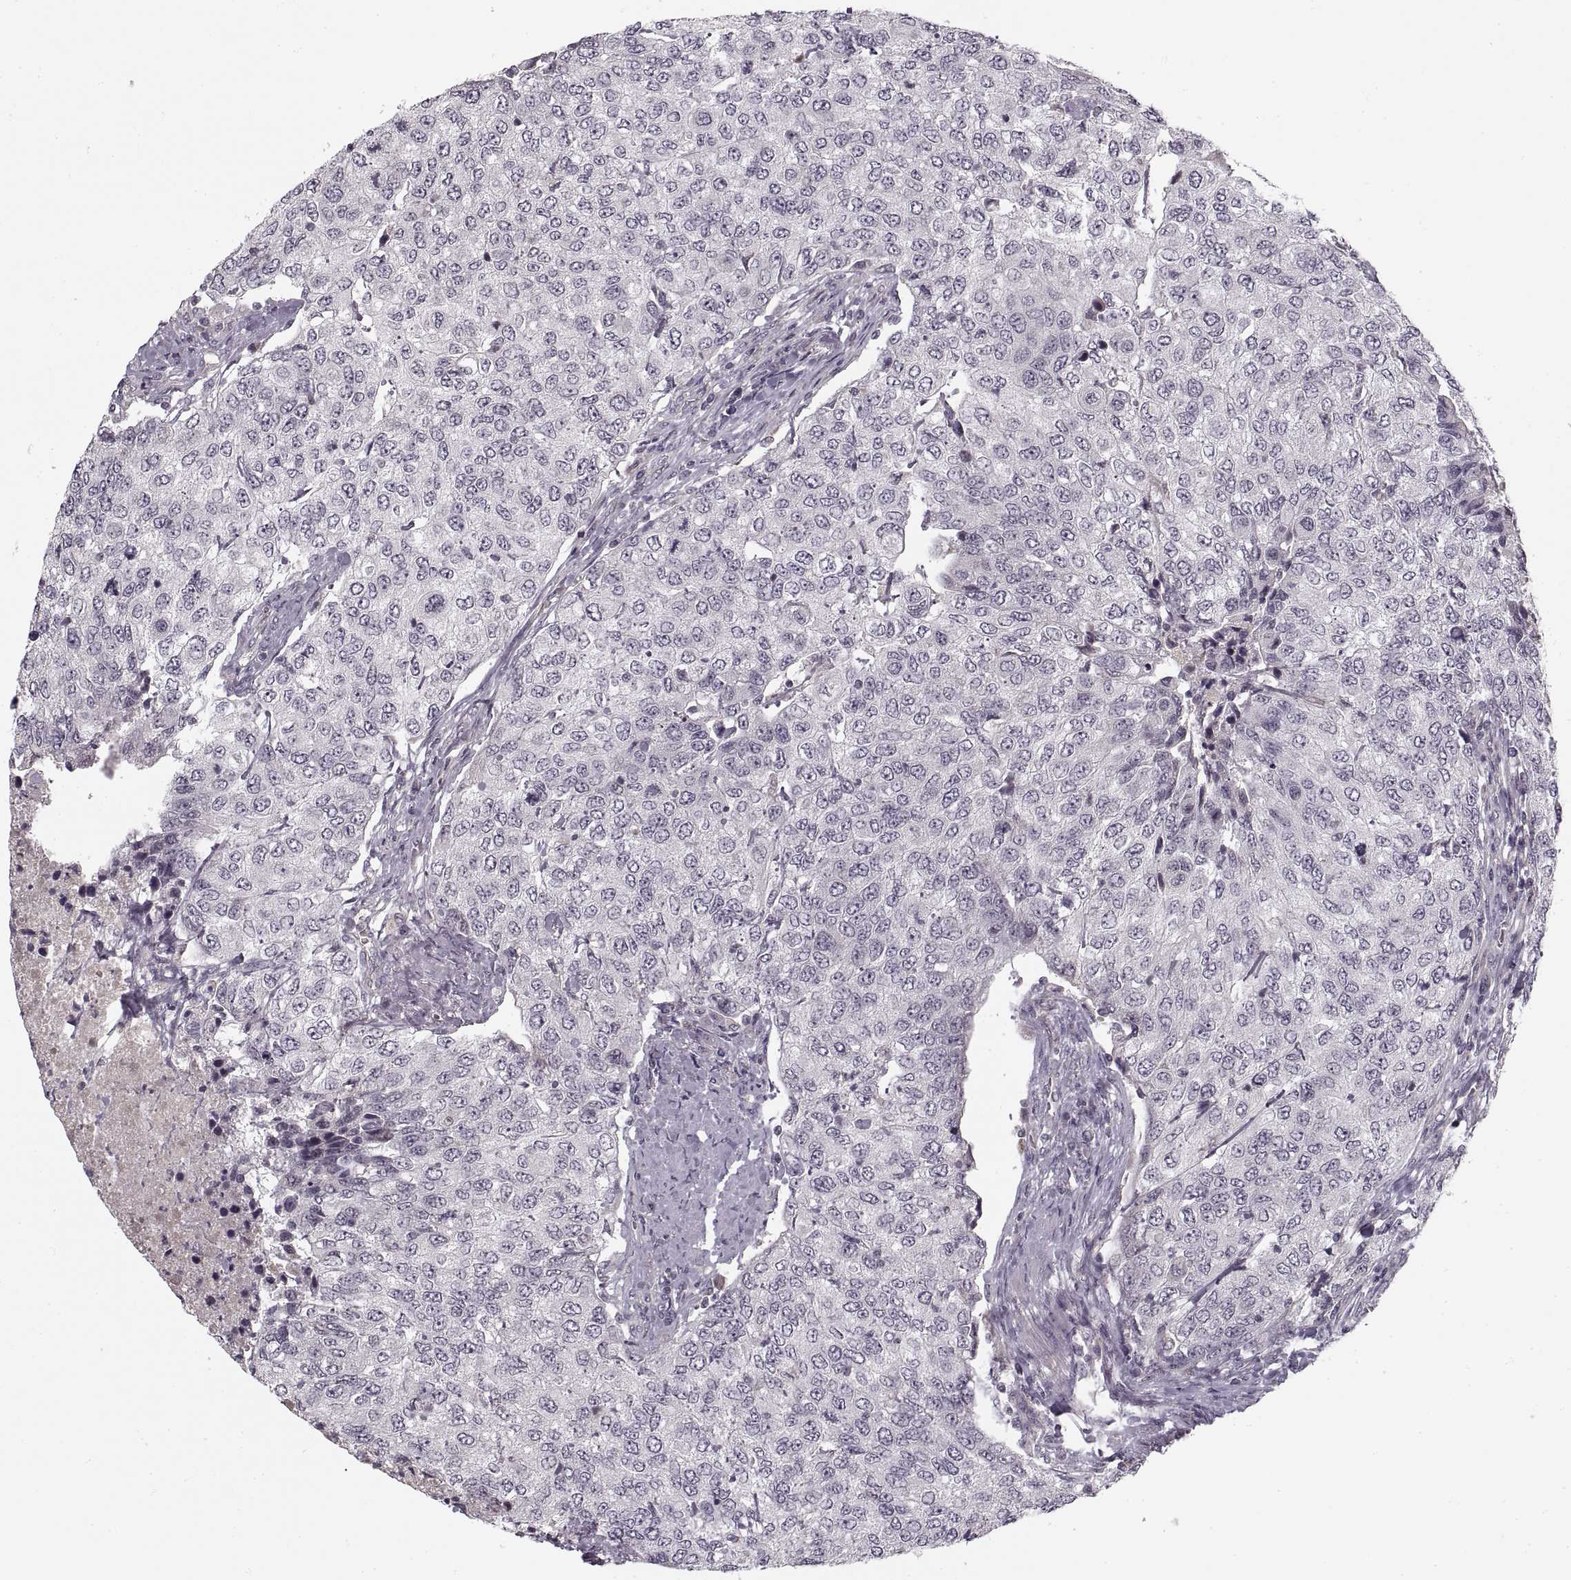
{"staining": {"intensity": "negative", "quantity": "none", "location": "none"}, "tissue": "urothelial cancer", "cell_type": "Tumor cells", "image_type": "cancer", "snomed": [{"axis": "morphology", "description": "Urothelial carcinoma, High grade"}, {"axis": "topography", "description": "Urinary bladder"}], "caption": "The image demonstrates no significant positivity in tumor cells of high-grade urothelial carcinoma.", "gene": "ASIC3", "patient": {"sex": "female", "age": 78}}